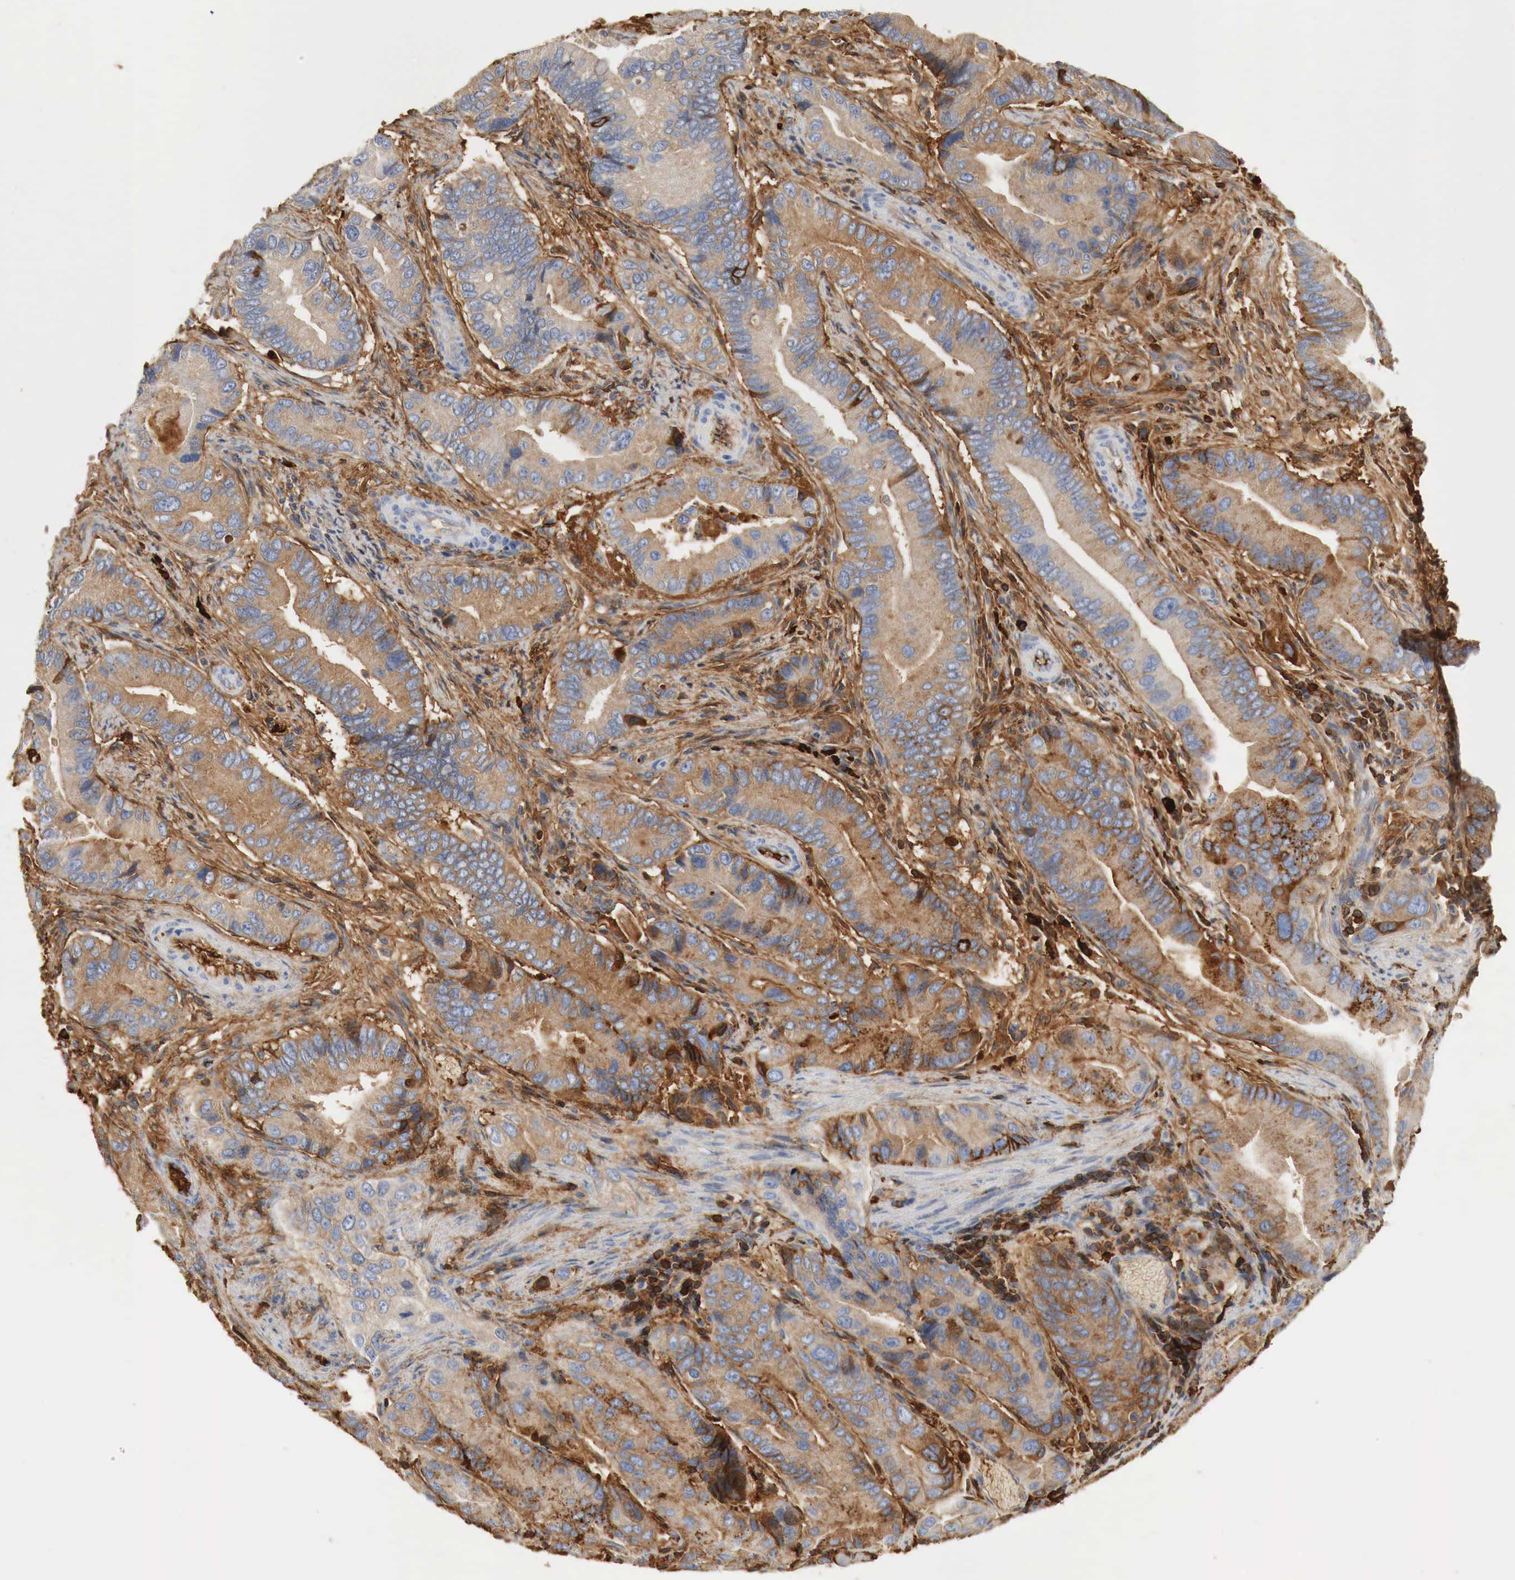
{"staining": {"intensity": "strong", "quantity": ">75%", "location": "cytoplasmic/membranous"}, "tissue": "pancreatic cancer", "cell_type": "Tumor cells", "image_type": "cancer", "snomed": [{"axis": "morphology", "description": "Adenocarcinoma, NOS"}, {"axis": "topography", "description": "Pancreas"}, {"axis": "topography", "description": "Stomach, upper"}], "caption": "This micrograph displays immunohistochemistry (IHC) staining of pancreatic adenocarcinoma, with high strong cytoplasmic/membranous staining in about >75% of tumor cells.", "gene": "IGLC3", "patient": {"sex": "male", "age": 77}}